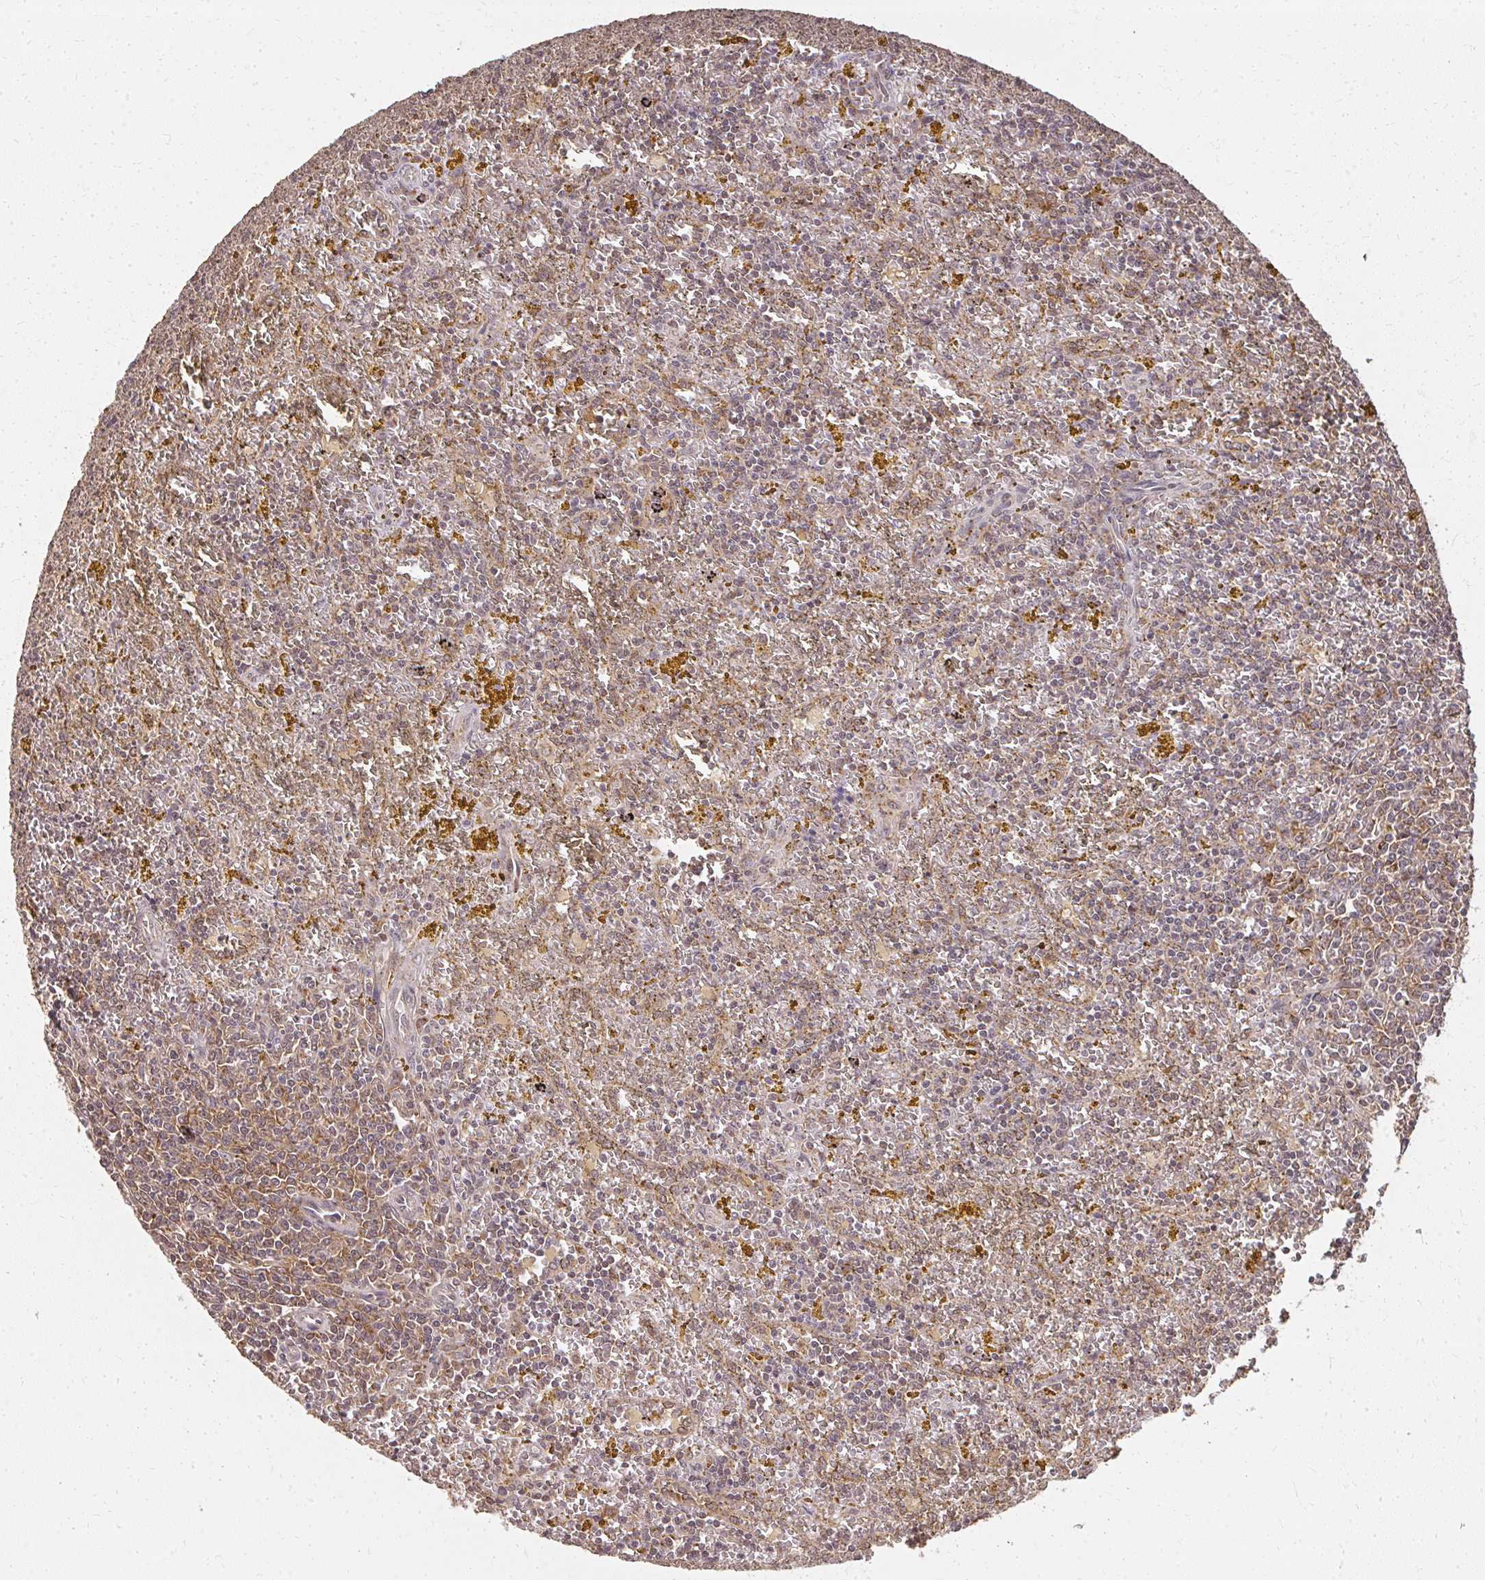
{"staining": {"intensity": "weak", "quantity": "<25%", "location": "cytoplasmic/membranous"}, "tissue": "lymphoma", "cell_type": "Tumor cells", "image_type": "cancer", "snomed": [{"axis": "morphology", "description": "Malignant lymphoma, non-Hodgkin's type, Low grade"}, {"axis": "topography", "description": "Spleen"}, {"axis": "topography", "description": "Lymph node"}], "caption": "IHC image of human lymphoma stained for a protein (brown), which shows no expression in tumor cells.", "gene": "LARS2", "patient": {"sex": "female", "age": 66}}